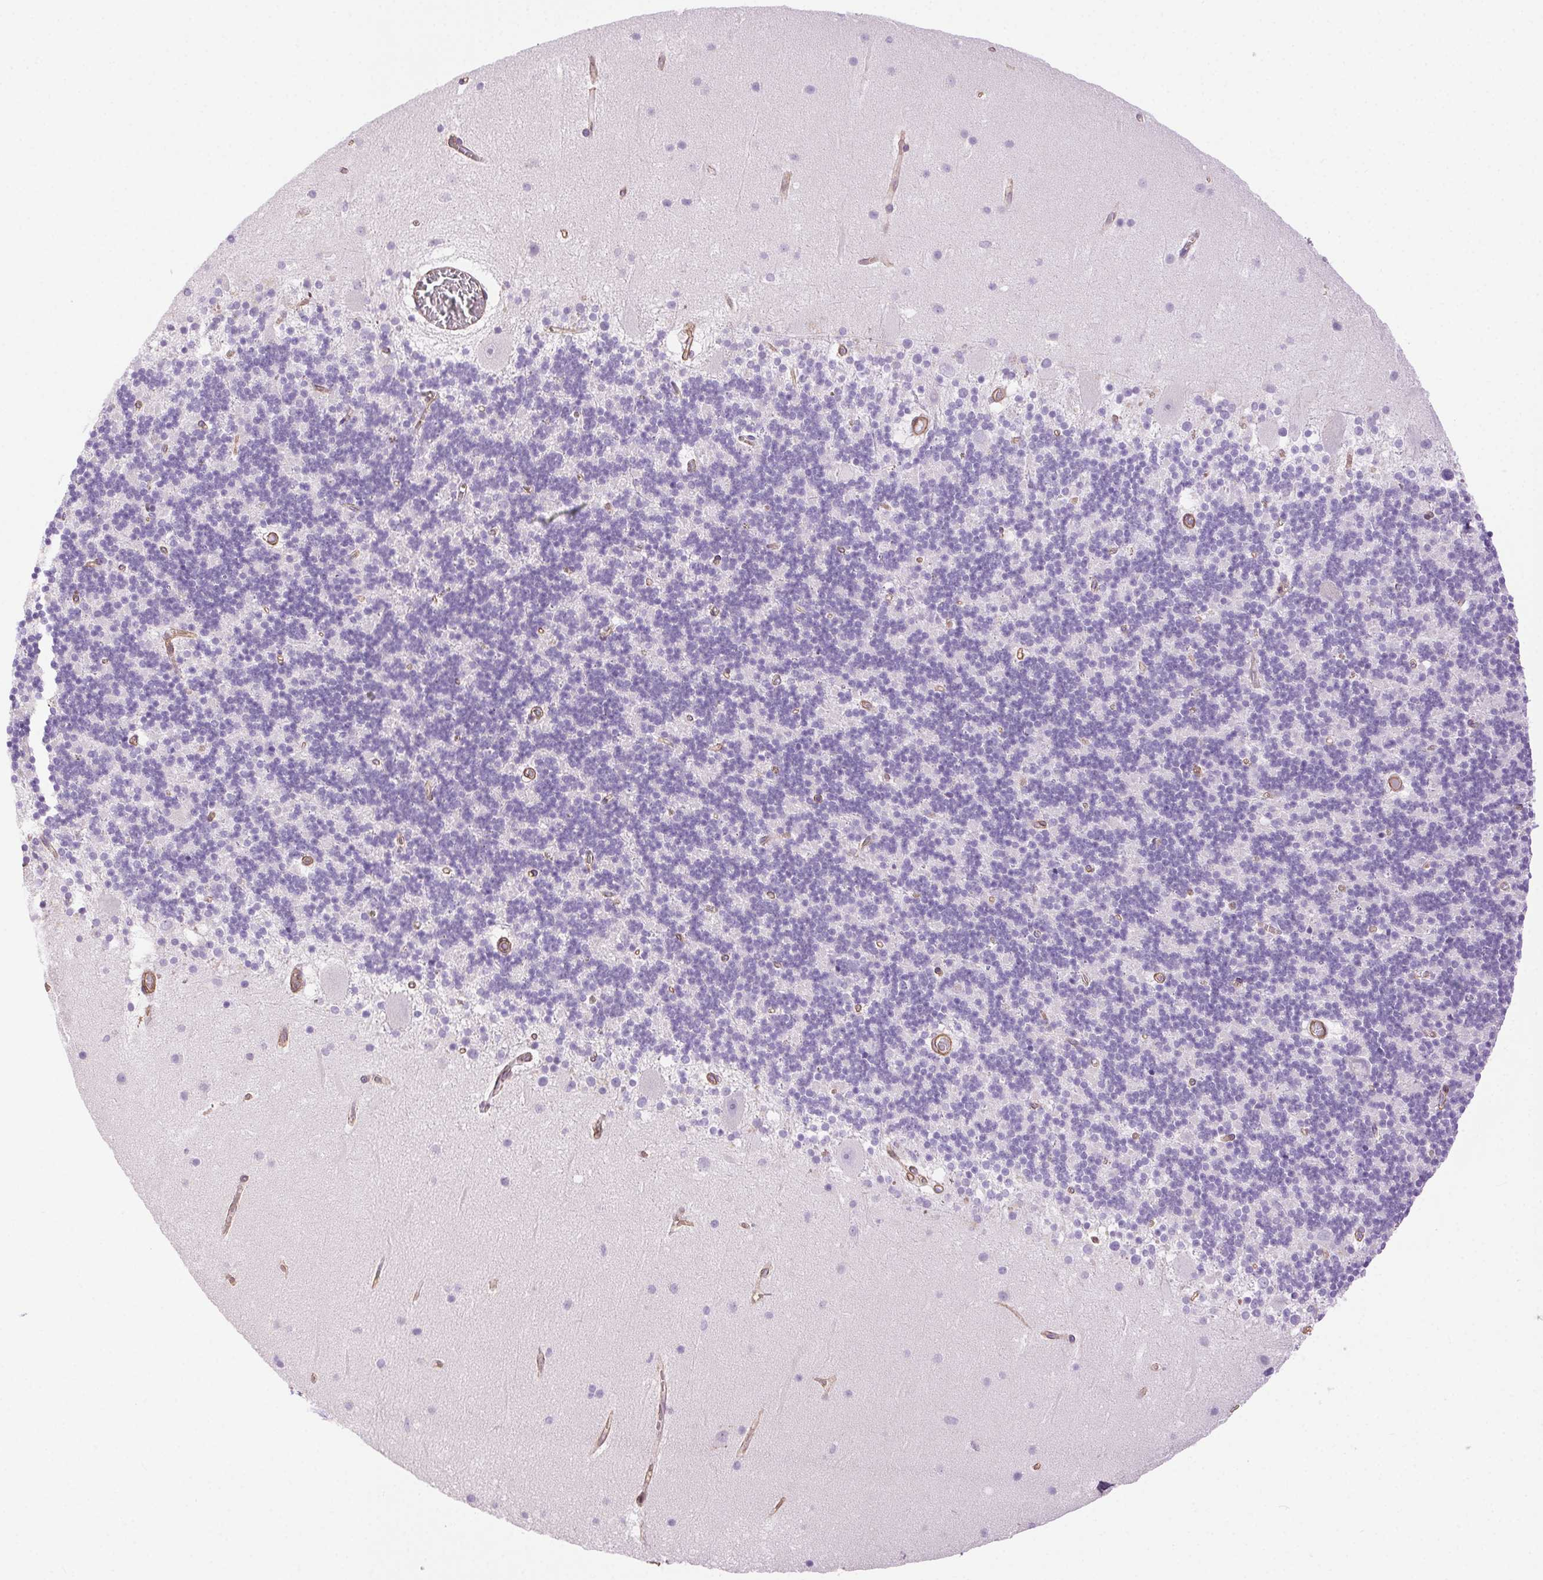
{"staining": {"intensity": "negative", "quantity": "none", "location": "none"}, "tissue": "cerebellum", "cell_type": "Cells in granular layer", "image_type": "normal", "snomed": [{"axis": "morphology", "description": "Normal tissue, NOS"}, {"axis": "topography", "description": "Cerebellum"}], "caption": "High magnification brightfield microscopy of normal cerebellum stained with DAB (3,3'-diaminobenzidine) (brown) and counterstained with hematoxylin (blue): cells in granular layer show no significant positivity.", "gene": "SHCBP1L", "patient": {"sex": "male", "age": 70}}